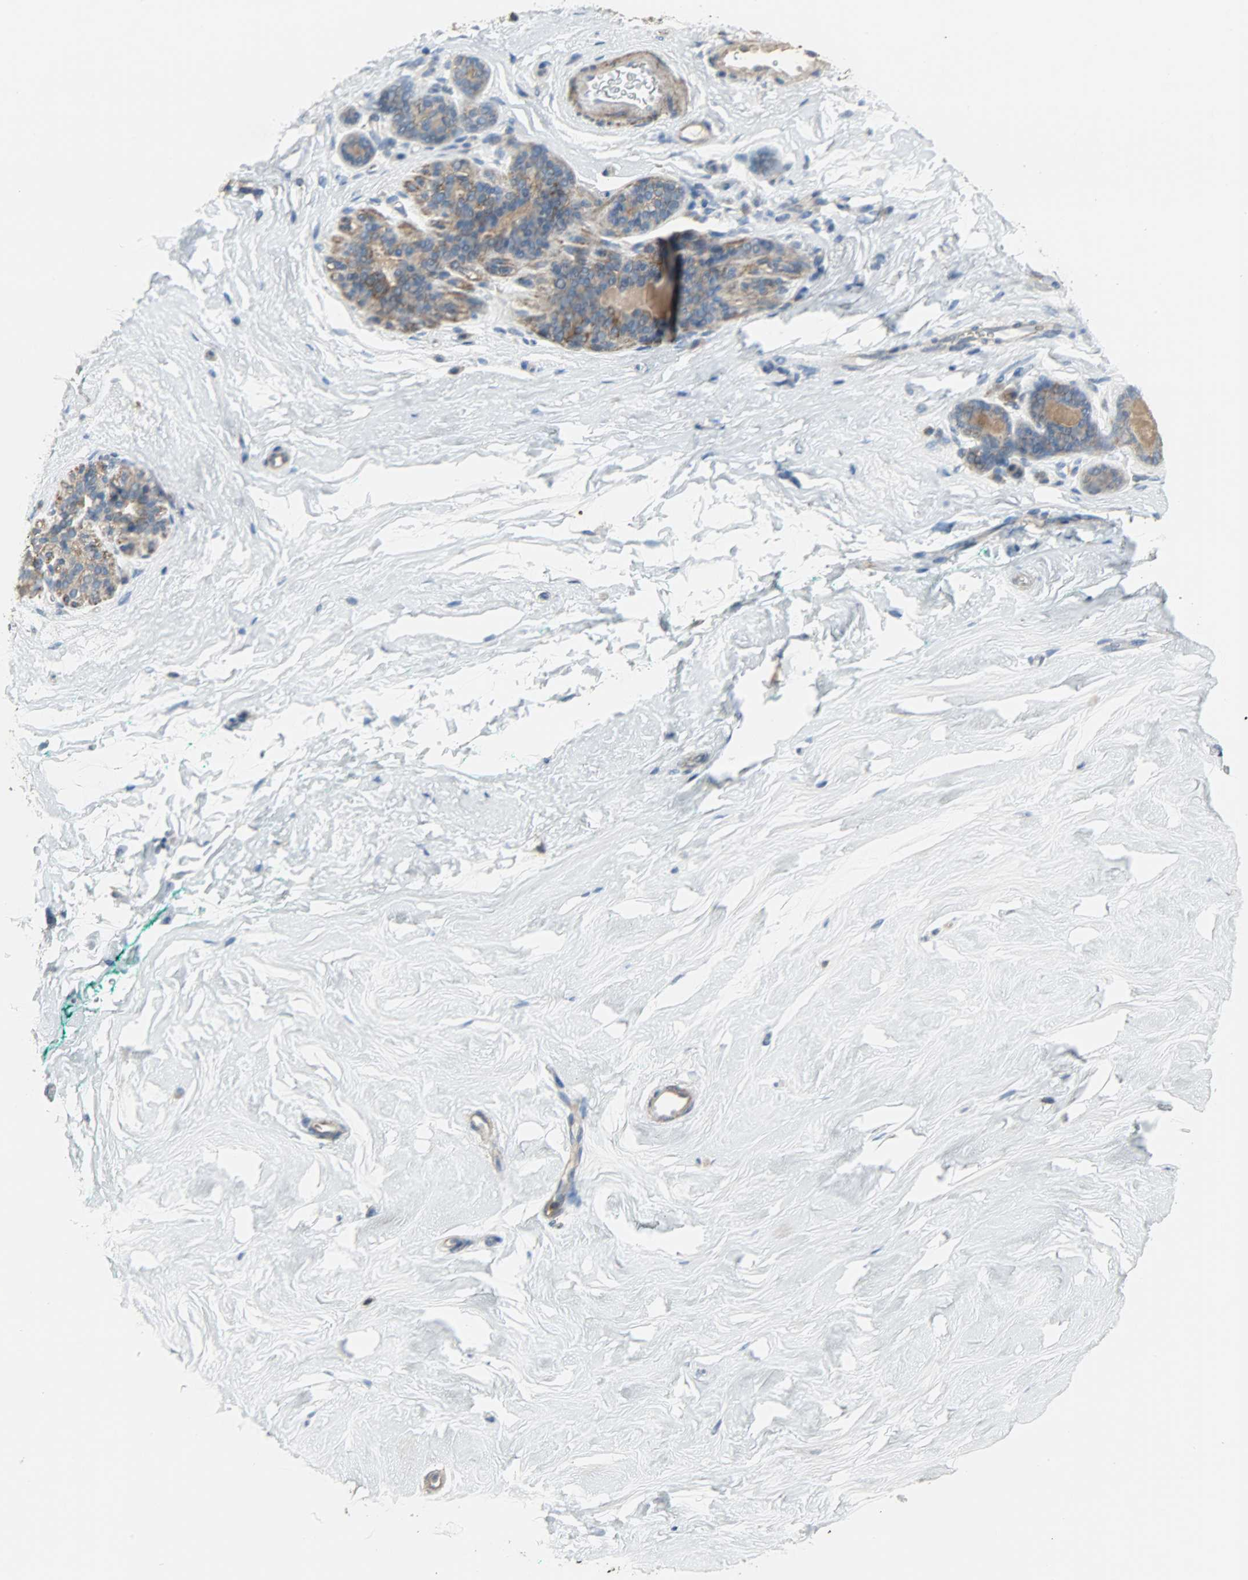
{"staining": {"intensity": "negative", "quantity": "none", "location": "none"}, "tissue": "breast", "cell_type": "Adipocytes", "image_type": "normal", "snomed": [{"axis": "morphology", "description": "Normal tissue, NOS"}, {"axis": "topography", "description": "Breast"}], "caption": "This is an immunohistochemistry photomicrograph of normal human breast. There is no positivity in adipocytes.", "gene": "DNAJA4", "patient": {"sex": "female", "age": 52}}